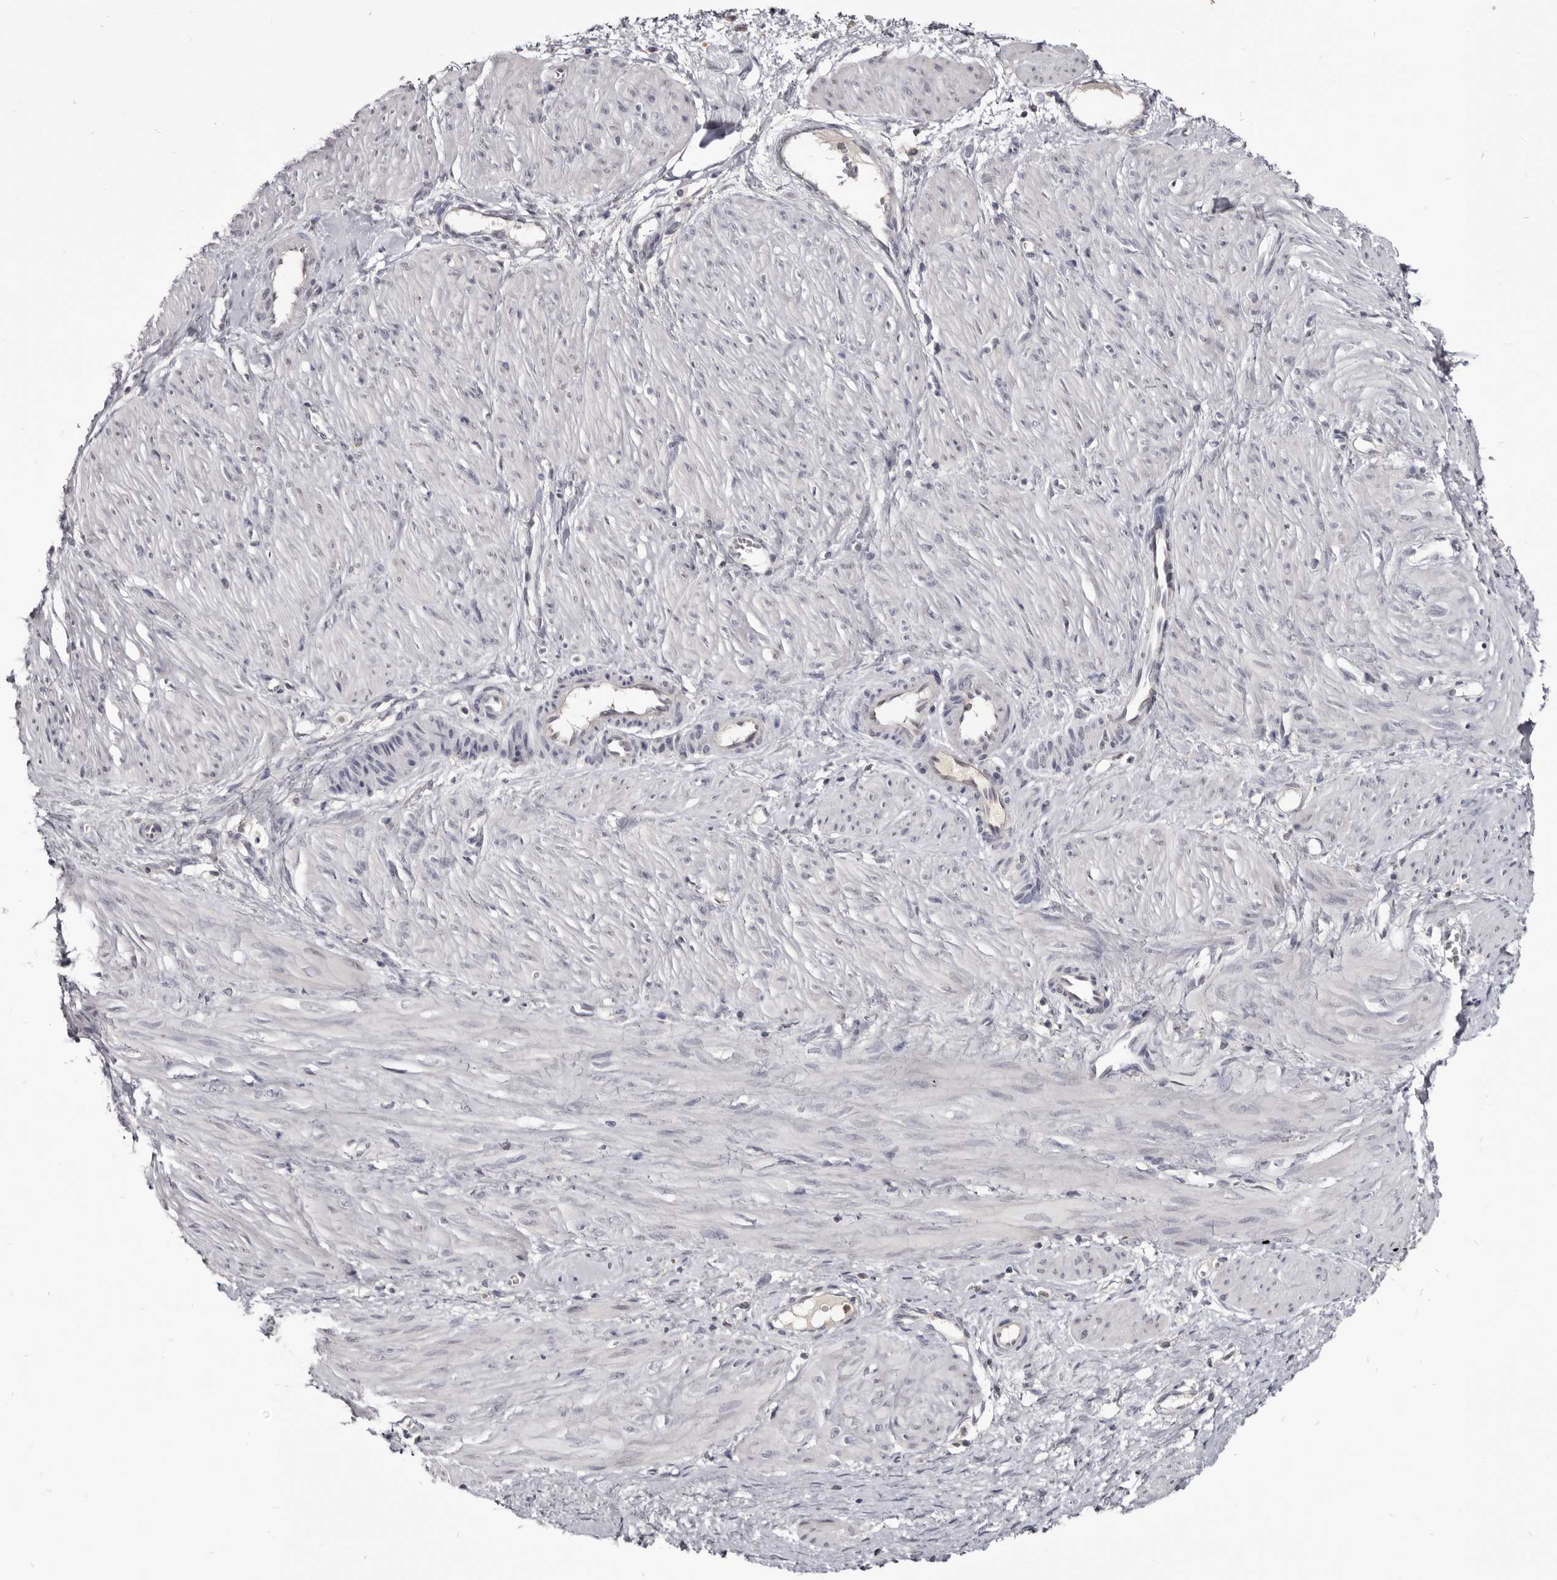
{"staining": {"intensity": "negative", "quantity": "none", "location": "none"}, "tissue": "smooth muscle", "cell_type": "Smooth muscle cells", "image_type": "normal", "snomed": [{"axis": "morphology", "description": "Normal tissue, NOS"}, {"axis": "topography", "description": "Endometrium"}], "caption": "The immunohistochemistry (IHC) image has no significant positivity in smooth muscle cells of smooth muscle. (DAB immunohistochemistry with hematoxylin counter stain).", "gene": "CGN", "patient": {"sex": "female", "age": 33}}